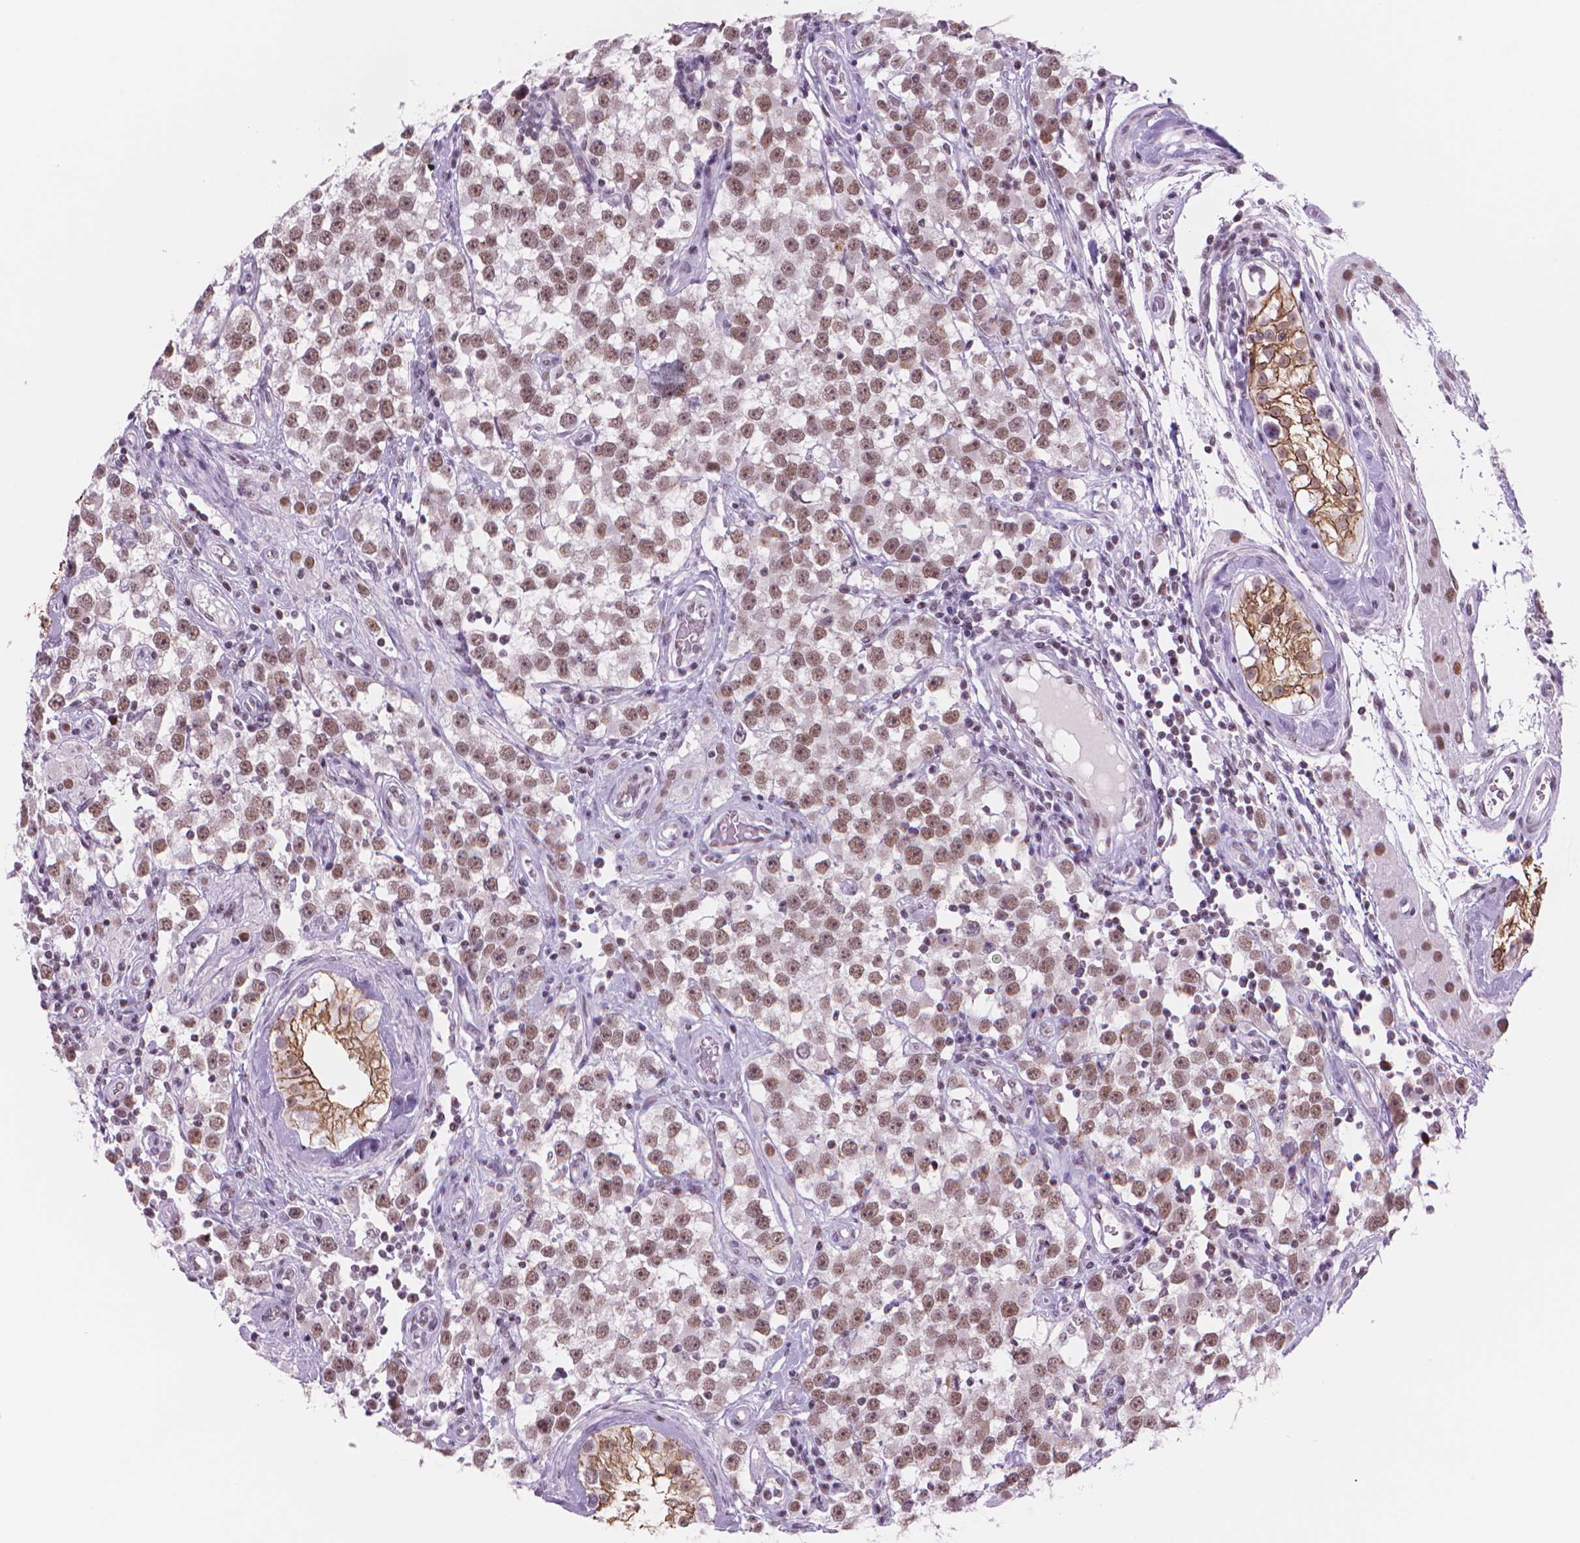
{"staining": {"intensity": "moderate", "quantity": ">75%", "location": "nuclear"}, "tissue": "testis cancer", "cell_type": "Tumor cells", "image_type": "cancer", "snomed": [{"axis": "morphology", "description": "Seminoma, NOS"}, {"axis": "topography", "description": "Testis"}], "caption": "The immunohistochemical stain shows moderate nuclear positivity in tumor cells of testis cancer tissue.", "gene": "POLR3D", "patient": {"sex": "male", "age": 34}}